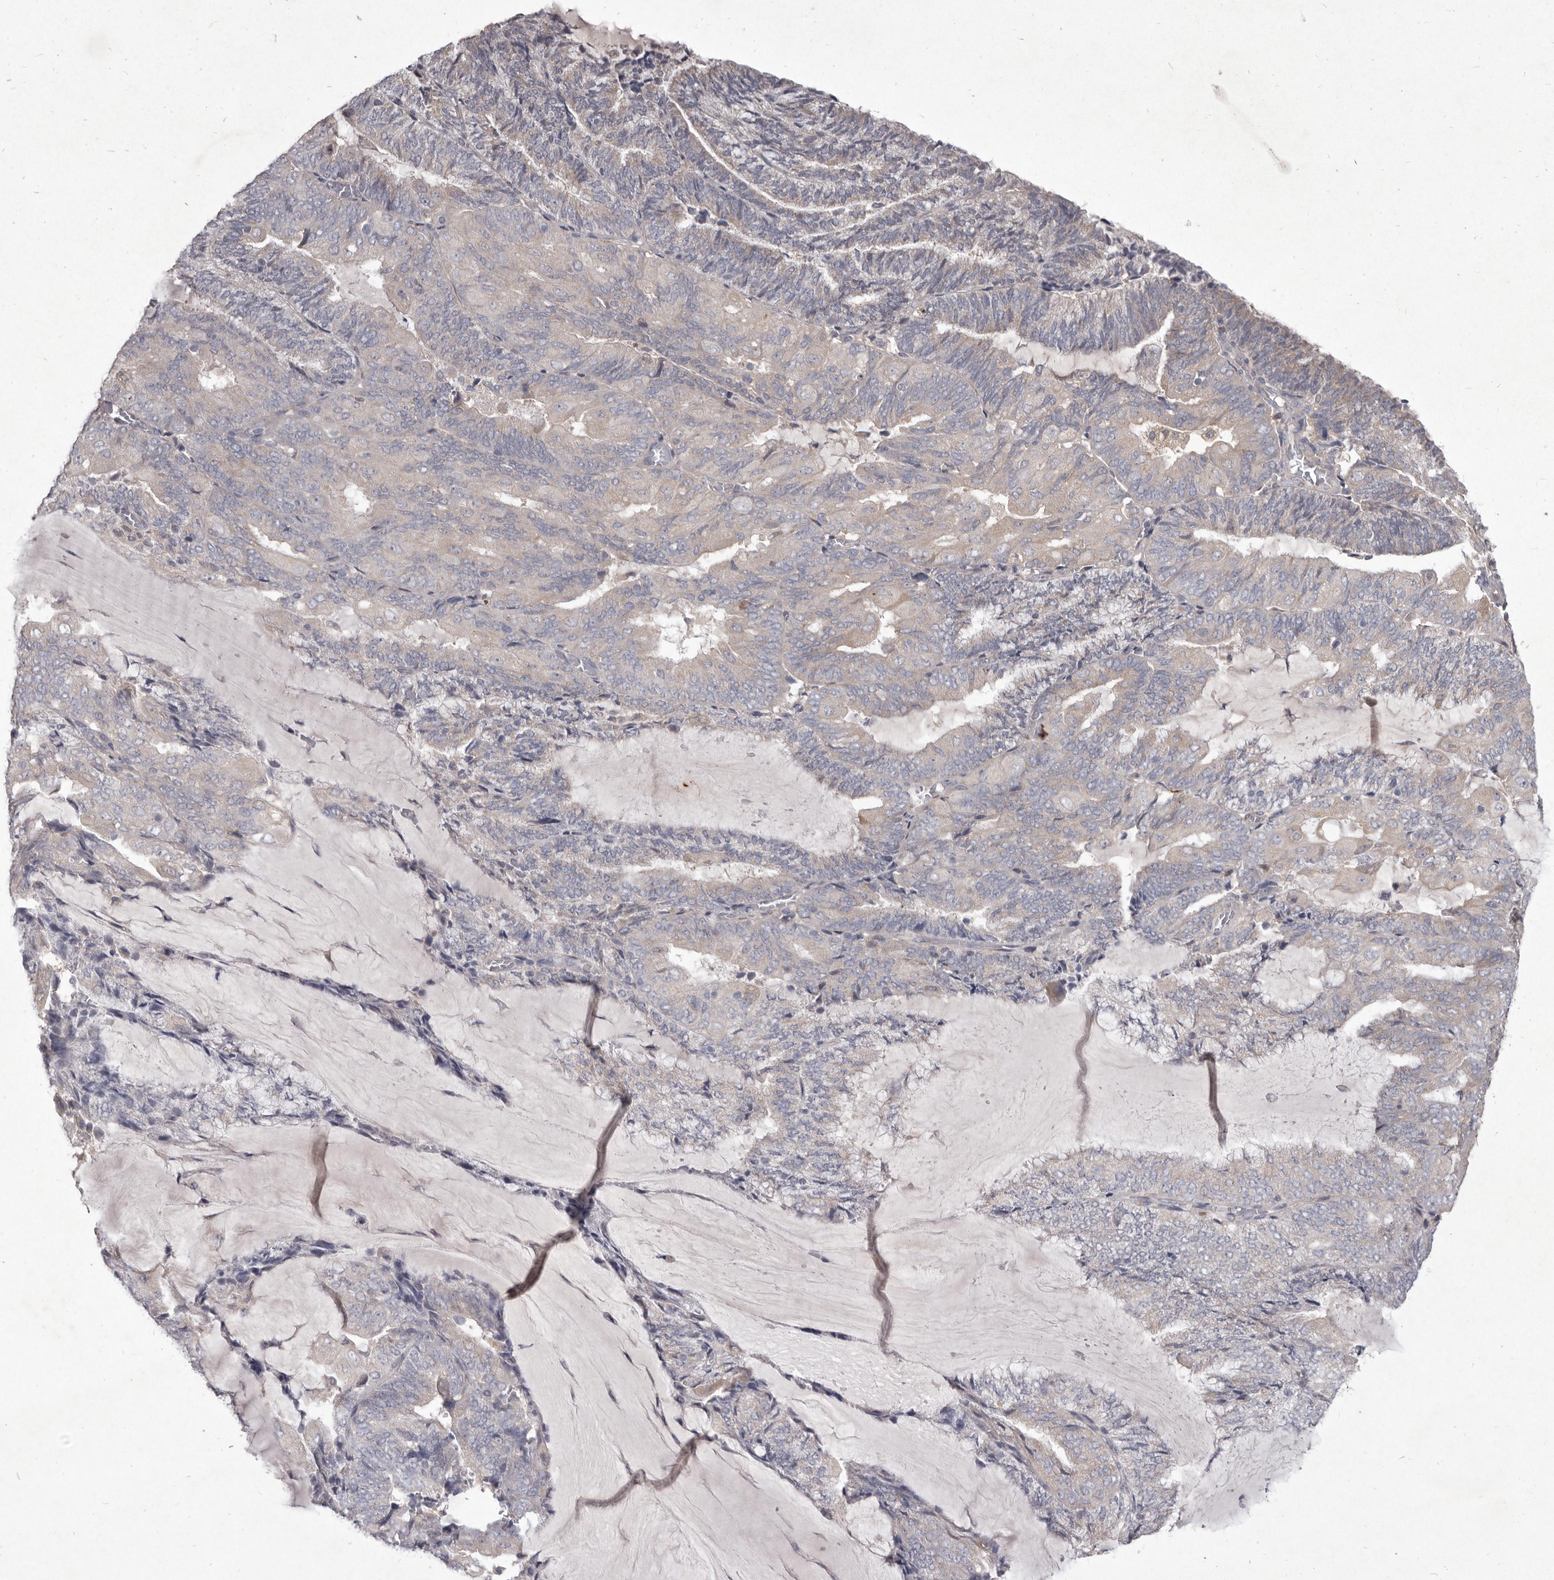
{"staining": {"intensity": "negative", "quantity": "none", "location": "none"}, "tissue": "endometrial cancer", "cell_type": "Tumor cells", "image_type": "cancer", "snomed": [{"axis": "morphology", "description": "Adenocarcinoma, NOS"}, {"axis": "topography", "description": "Endometrium"}], "caption": "Immunohistochemical staining of endometrial cancer (adenocarcinoma) shows no significant positivity in tumor cells.", "gene": "P2RX6", "patient": {"sex": "female", "age": 81}}